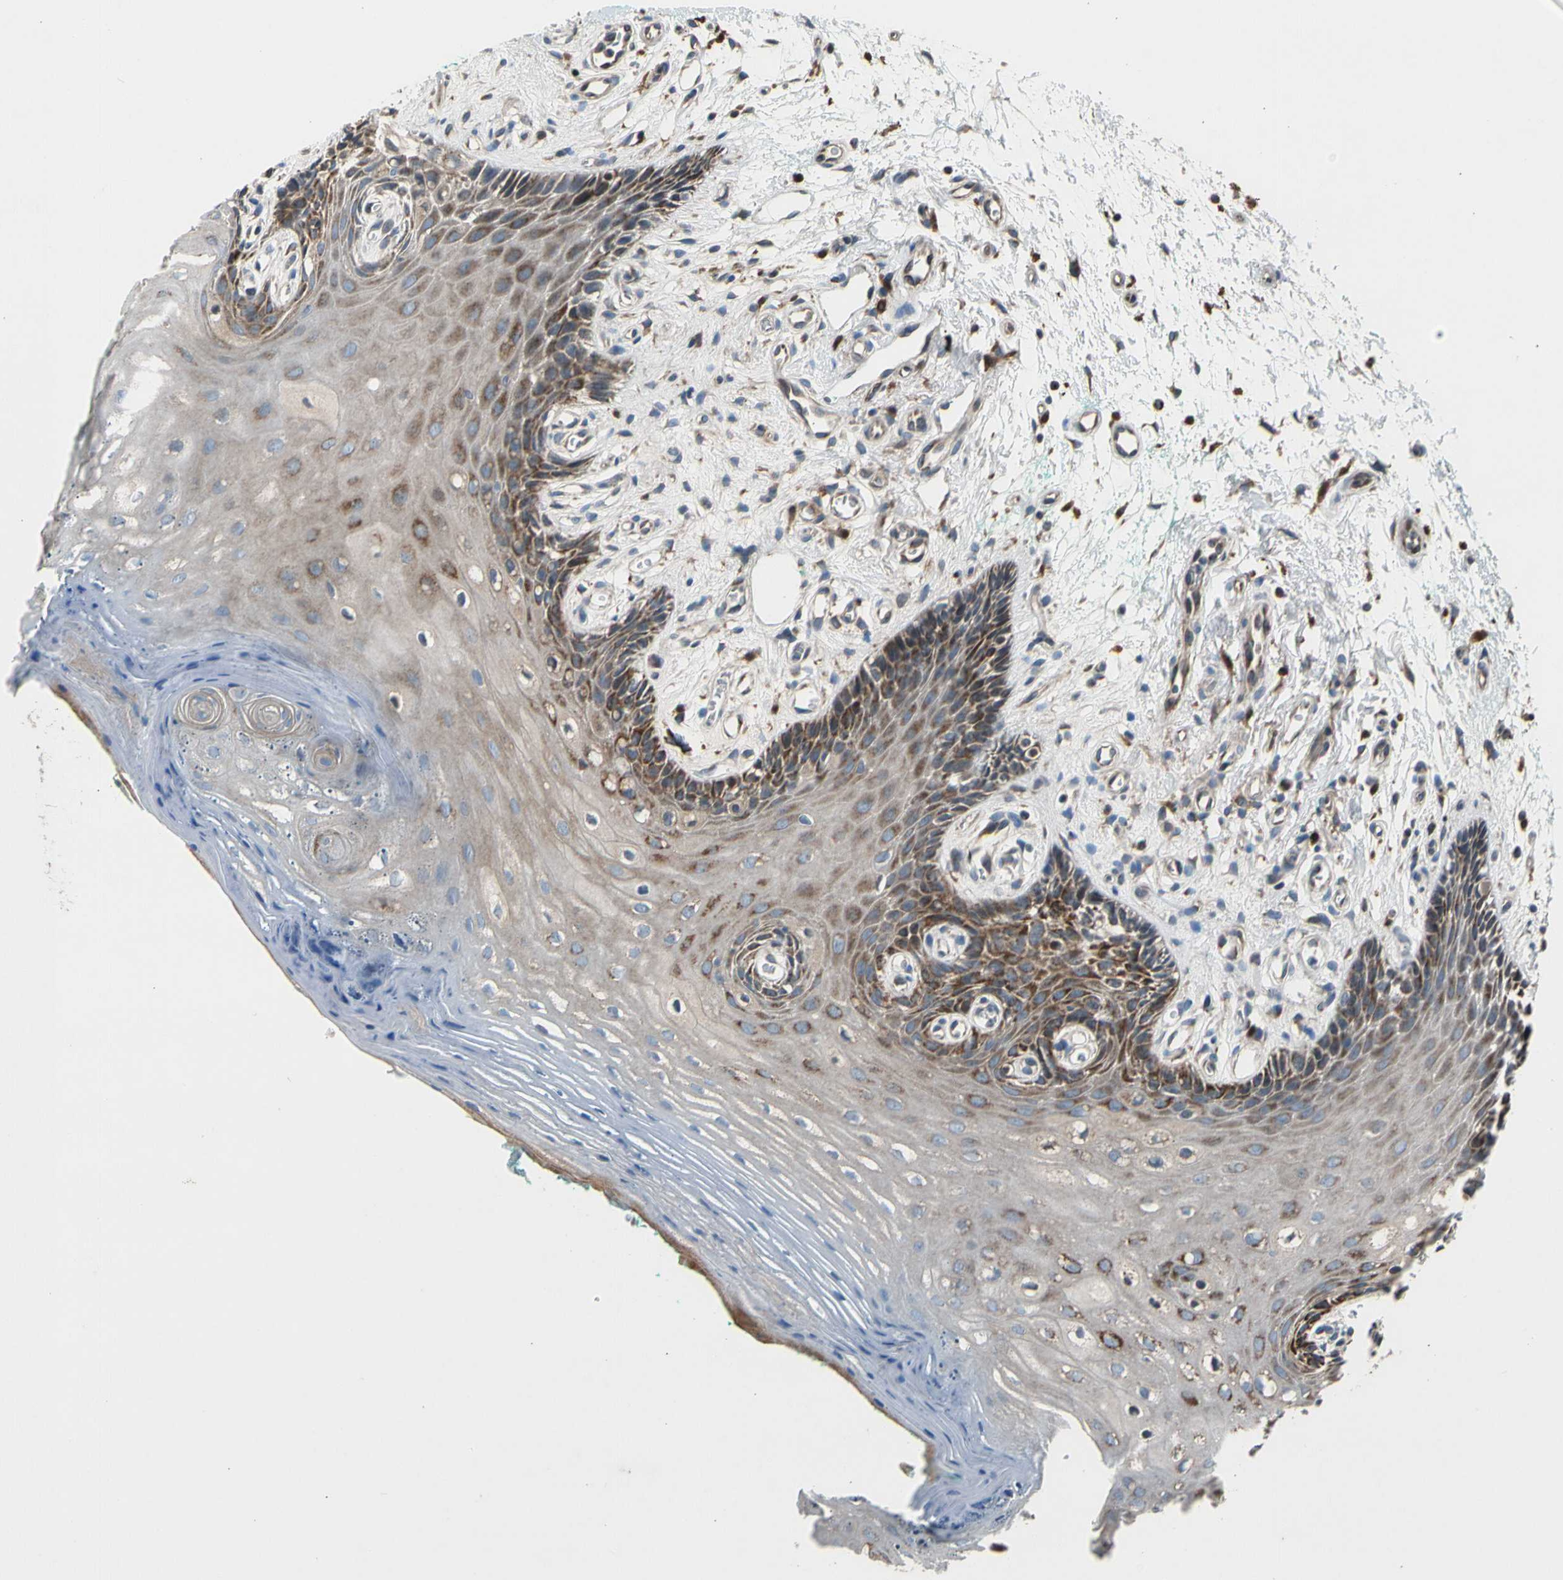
{"staining": {"intensity": "moderate", "quantity": "25%-75%", "location": "cytoplasmic/membranous"}, "tissue": "oral mucosa", "cell_type": "Squamous epithelial cells", "image_type": "normal", "snomed": [{"axis": "morphology", "description": "Normal tissue, NOS"}, {"axis": "topography", "description": "Skeletal muscle"}, {"axis": "topography", "description": "Oral tissue"}, {"axis": "topography", "description": "Peripheral nerve tissue"}], "caption": "This photomicrograph exhibits immunohistochemistry (IHC) staining of unremarkable human oral mucosa, with medium moderate cytoplasmic/membranous staining in about 25%-75% of squamous epithelial cells.", "gene": "NPHP3", "patient": {"sex": "female", "age": 84}}